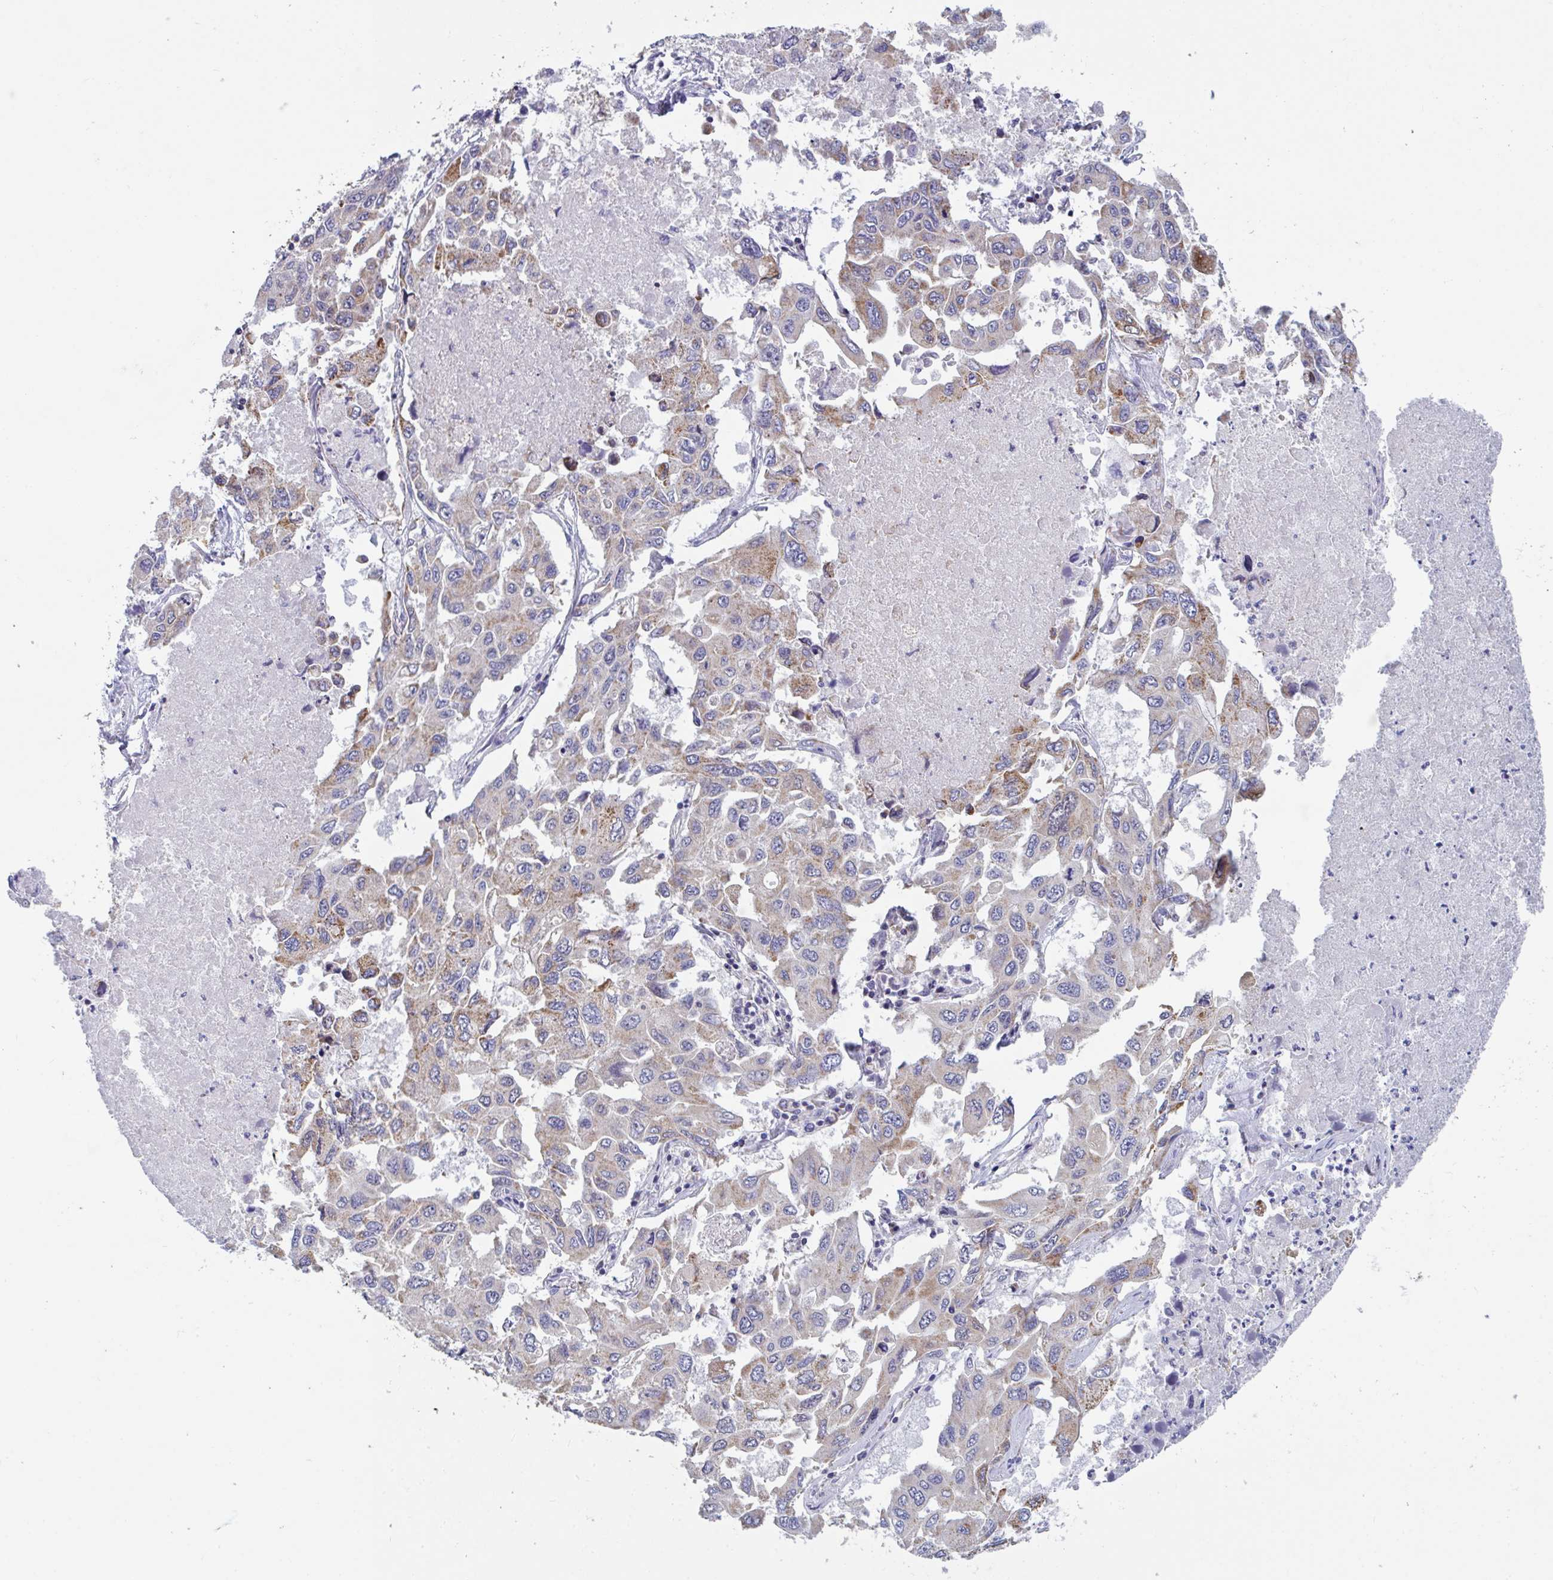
{"staining": {"intensity": "moderate", "quantity": ">75%", "location": "cytoplasmic/membranous"}, "tissue": "lung cancer", "cell_type": "Tumor cells", "image_type": "cancer", "snomed": [{"axis": "morphology", "description": "Adenocarcinoma, NOS"}, {"axis": "topography", "description": "Lung"}], "caption": "Lung cancer tissue exhibits moderate cytoplasmic/membranous expression in approximately >75% of tumor cells", "gene": "BCAT2", "patient": {"sex": "male", "age": 64}}